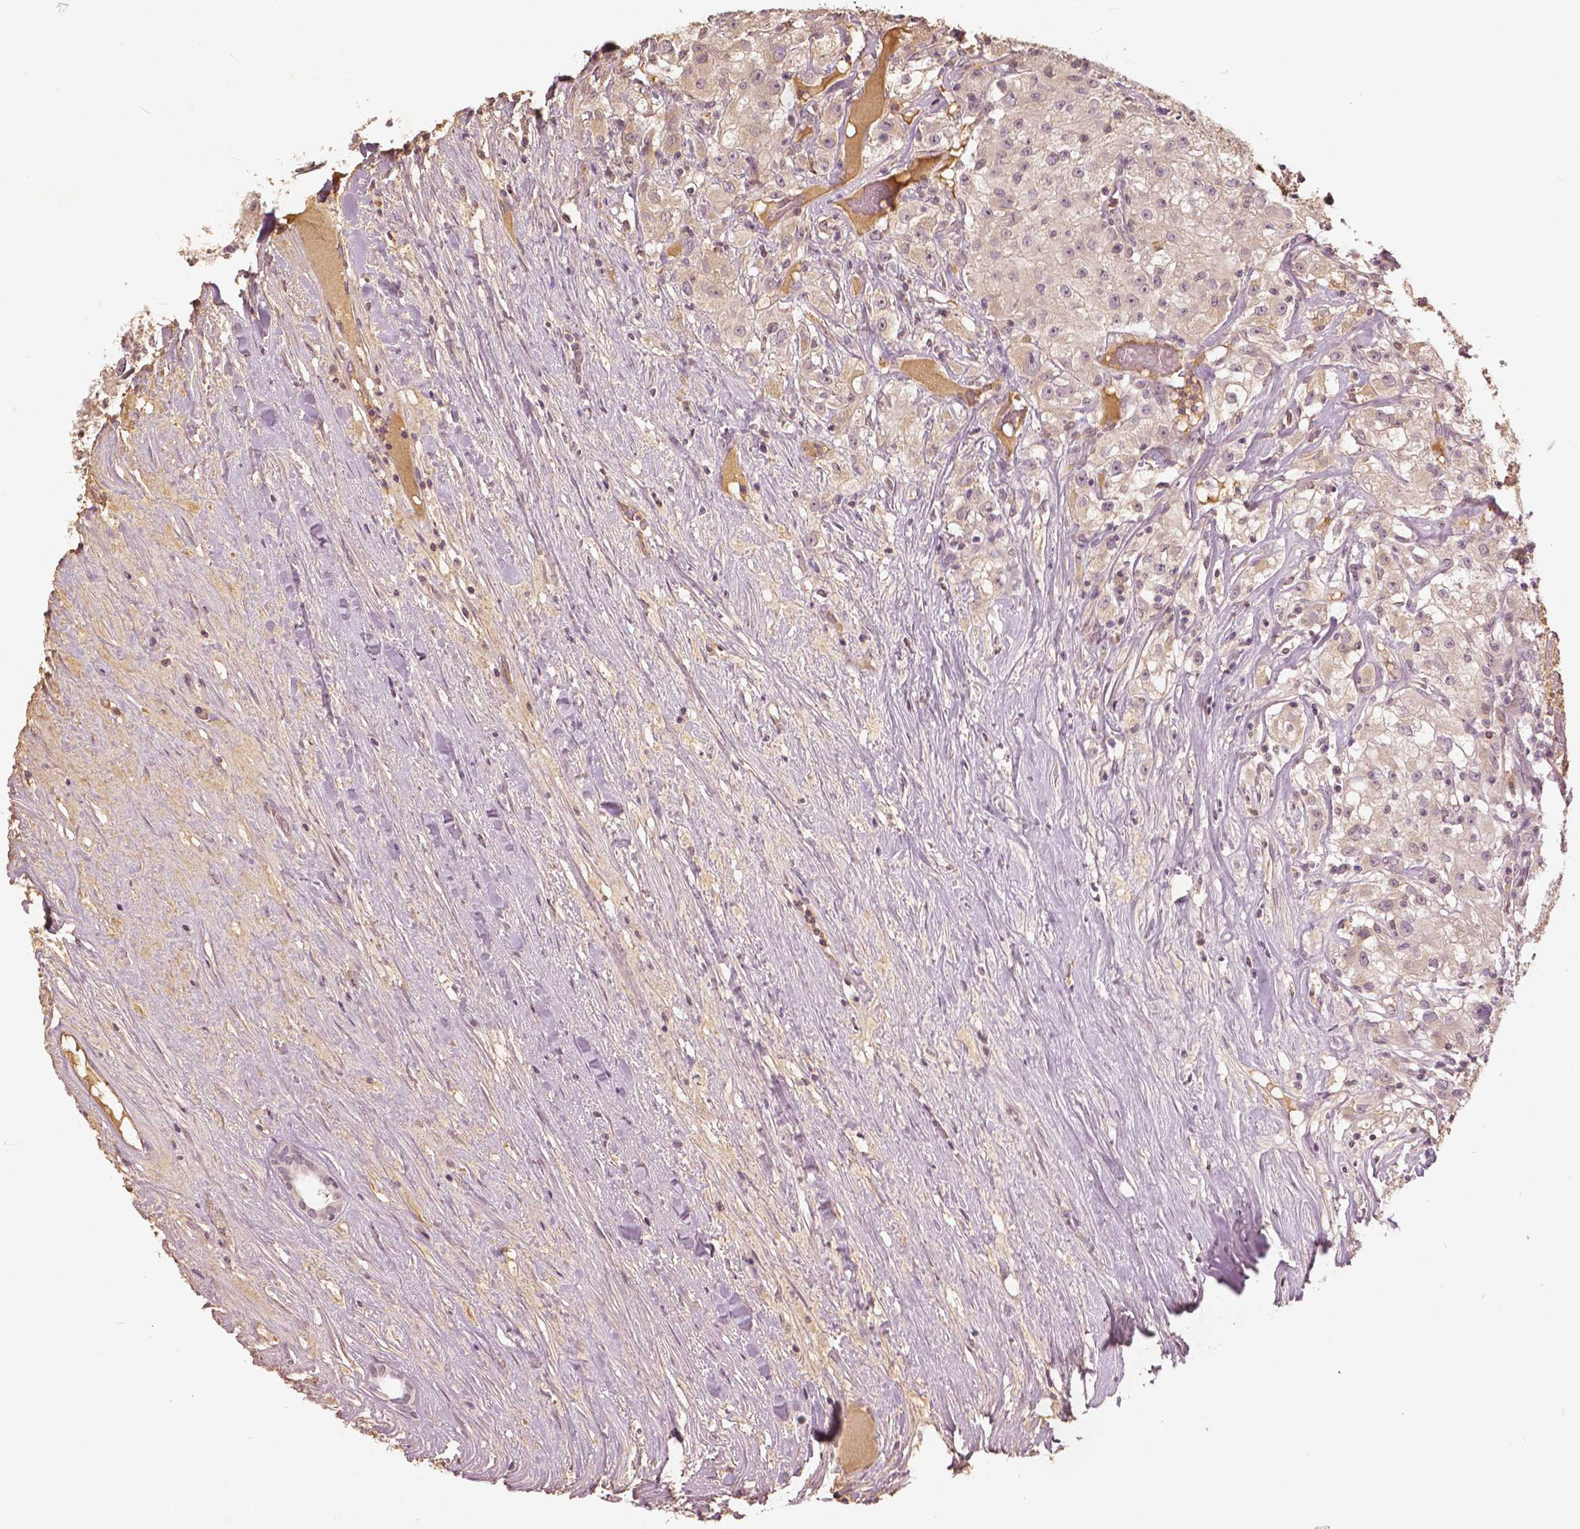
{"staining": {"intensity": "weak", "quantity": "<25%", "location": "cytoplasmic/membranous"}, "tissue": "renal cancer", "cell_type": "Tumor cells", "image_type": "cancer", "snomed": [{"axis": "morphology", "description": "Adenocarcinoma, NOS"}, {"axis": "topography", "description": "Kidney"}], "caption": "The photomicrograph exhibits no staining of tumor cells in renal cancer.", "gene": "ANGPTL4", "patient": {"sex": "female", "age": 67}}